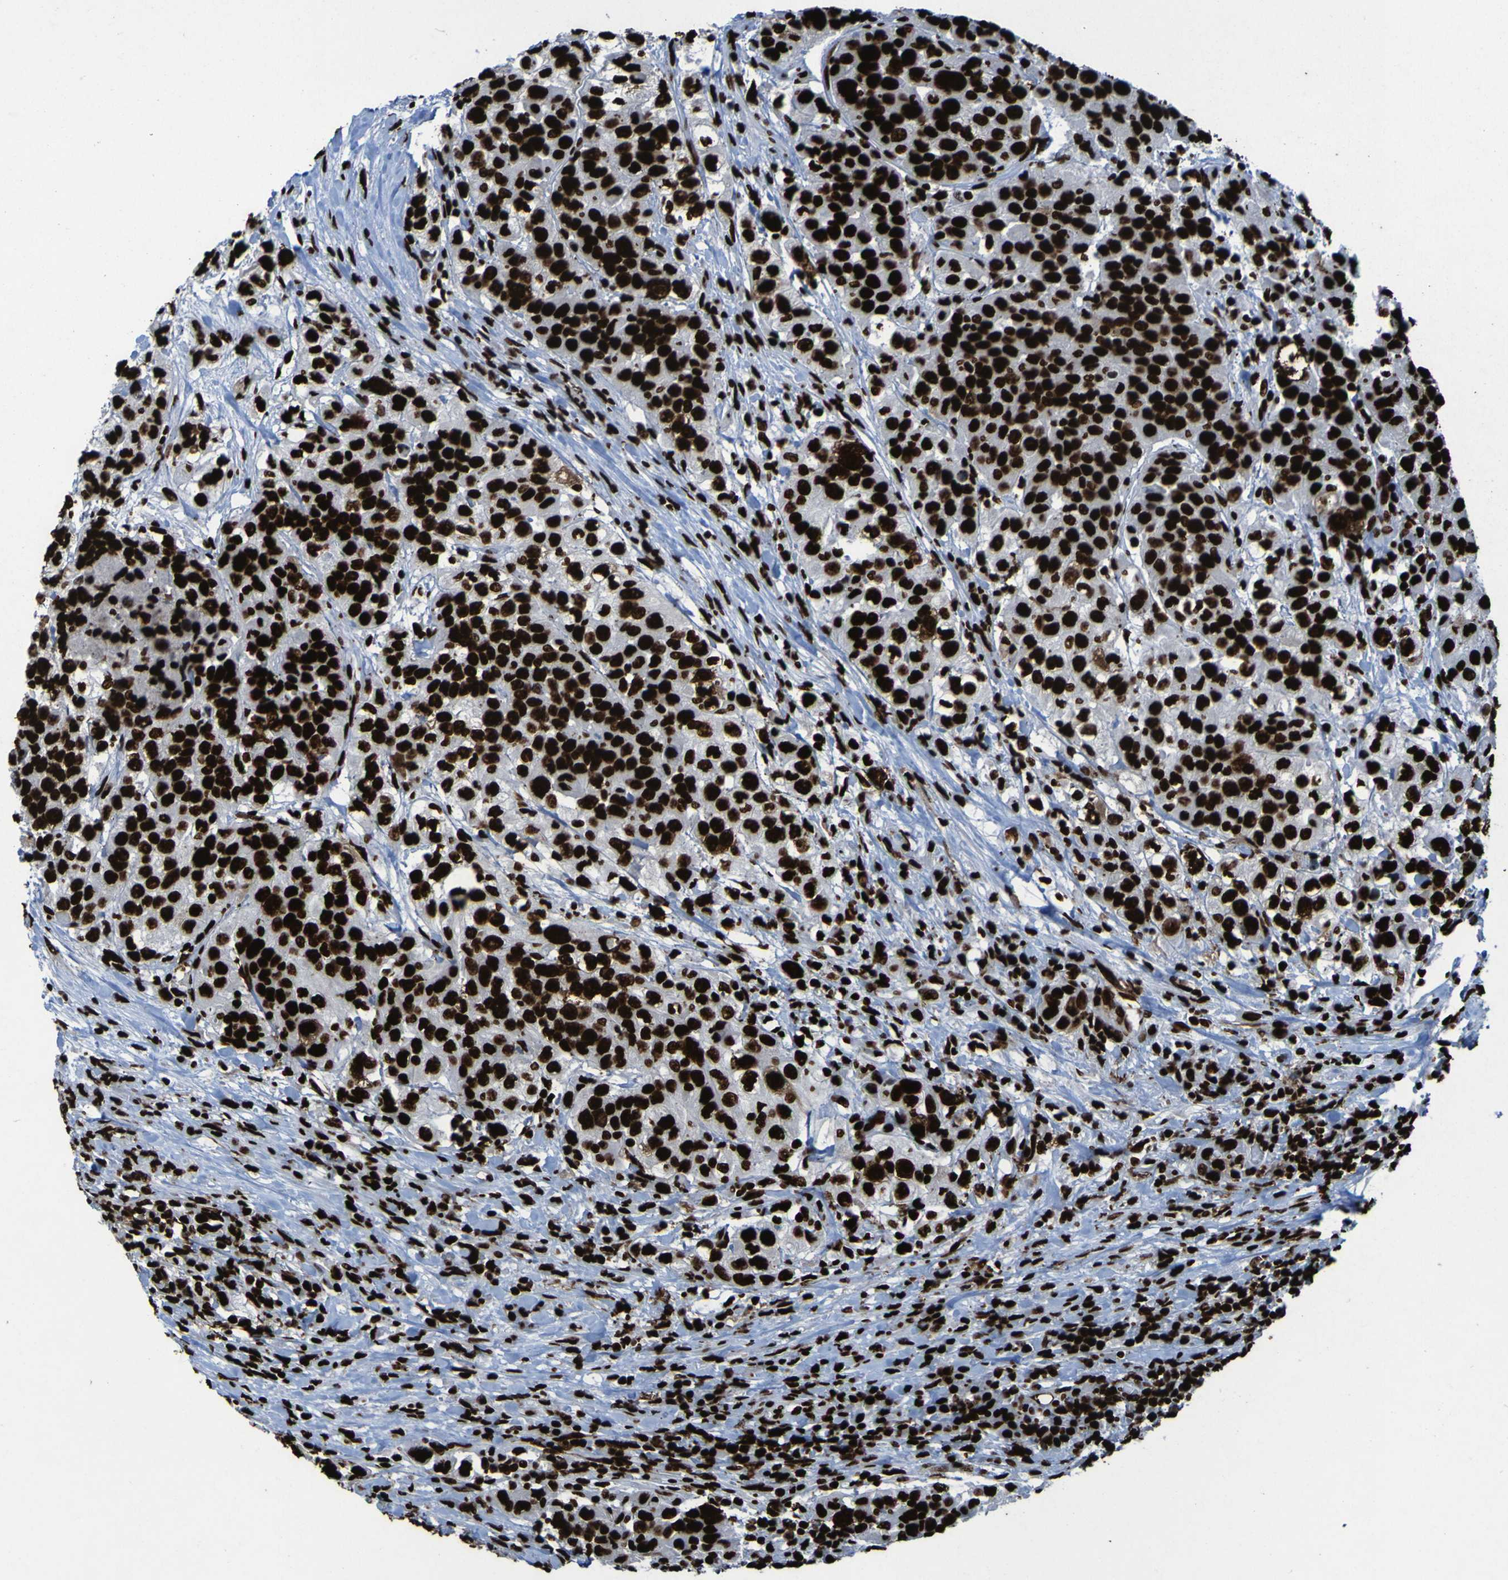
{"staining": {"intensity": "strong", "quantity": ">75%", "location": "nuclear"}, "tissue": "urothelial cancer", "cell_type": "Tumor cells", "image_type": "cancer", "snomed": [{"axis": "morphology", "description": "Urothelial carcinoma, High grade"}, {"axis": "topography", "description": "Urinary bladder"}], "caption": "Immunohistochemical staining of urothelial carcinoma (high-grade) shows high levels of strong nuclear staining in approximately >75% of tumor cells.", "gene": "NPM1", "patient": {"sex": "female", "age": 80}}